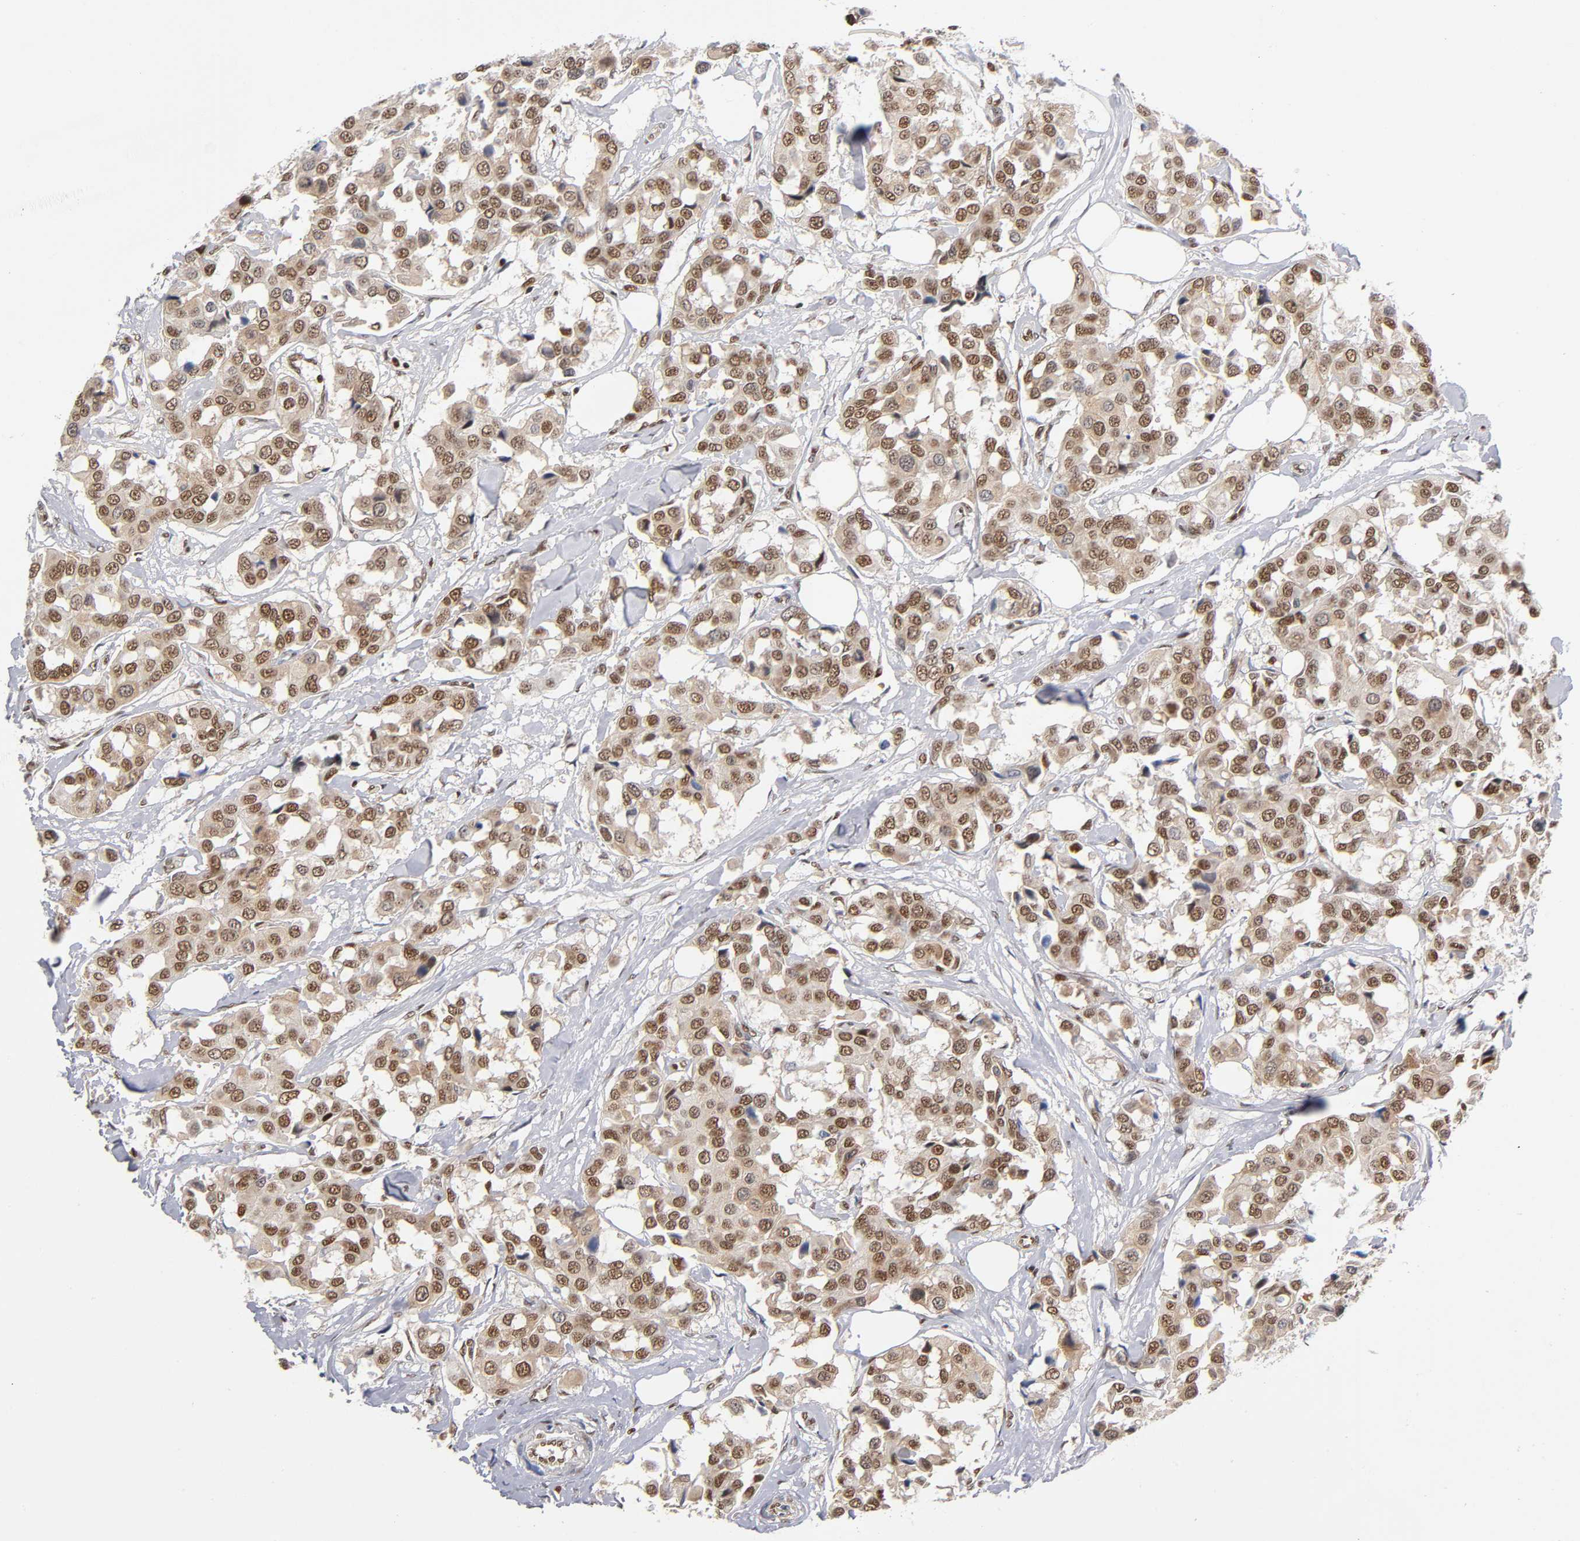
{"staining": {"intensity": "moderate", "quantity": ">75%", "location": "nuclear"}, "tissue": "breast cancer", "cell_type": "Tumor cells", "image_type": "cancer", "snomed": [{"axis": "morphology", "description": "Duct carcinoma"}, {"axis": "topography", "description": "Breast"}], "caption": "Immunohistochemistry histopathology image of human breast invasive ductal carcinoma stained for a protein (brown), which demonstrates medium levels of moderate nuclear positivity in approximately >75% of tumor cells.", "gene": "ILKAP", "patient": {"sex": "female", "age": 80}}